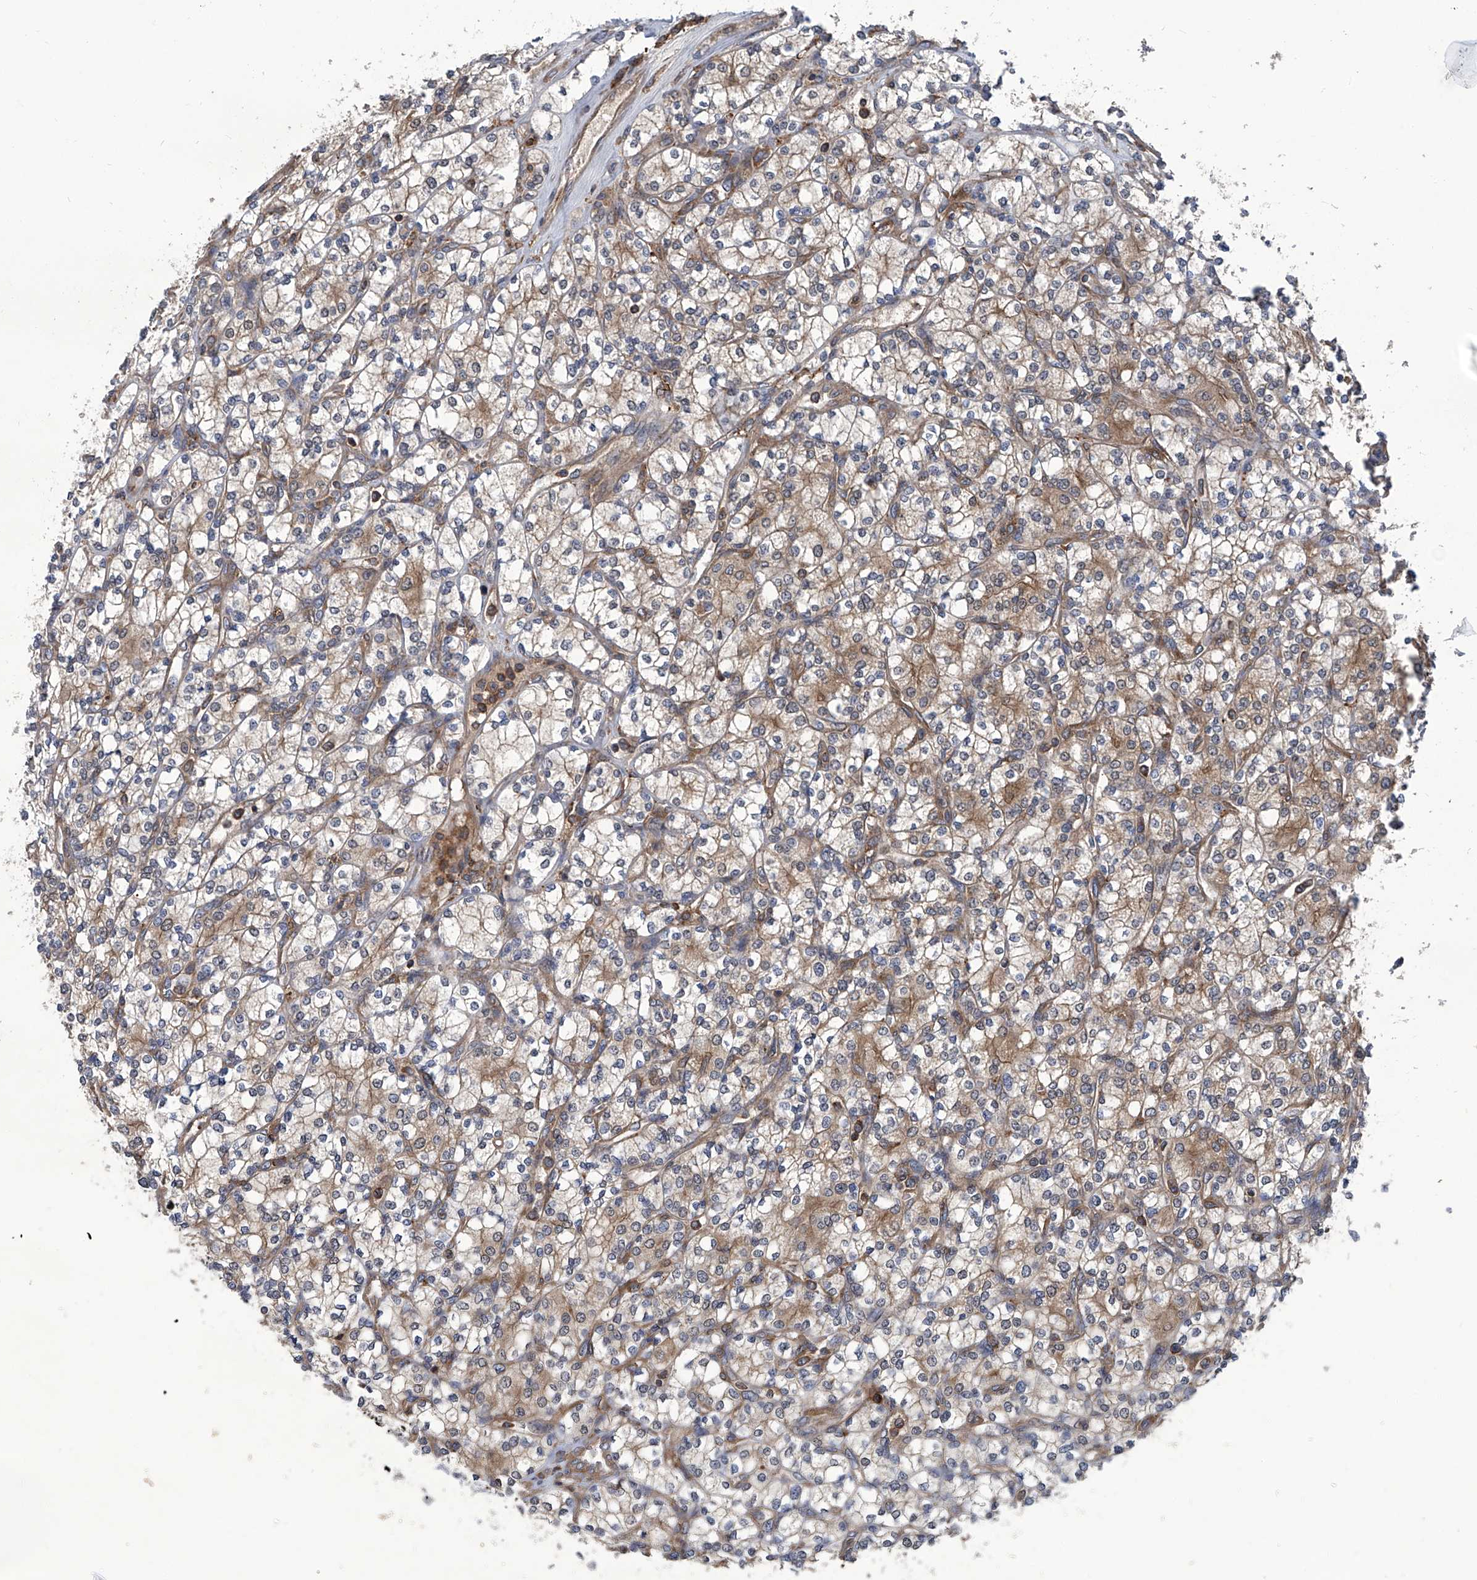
{"staining": {"intensity": "weak", "quantity": "25%-75%", "location": "cytoplasmic/membranous"}, "tissue": "renal cancer", "cell_type": "Tumor cells", "image_type": "cancer", "snomed": [{"axis": "morphology", "description": "Adenocarcinoma, NOS"}, {"axis": "topography", "description": "Kidney"}], "caption": "Protein analysis of renal cancer (adenocarcinoma) tissue exhibits weak cytoplasmic/membranous positivity in approximately 25%-75% of tumor cells.", "gene": "SMAP1", "patient": {"sex": "male", "age": 77}}